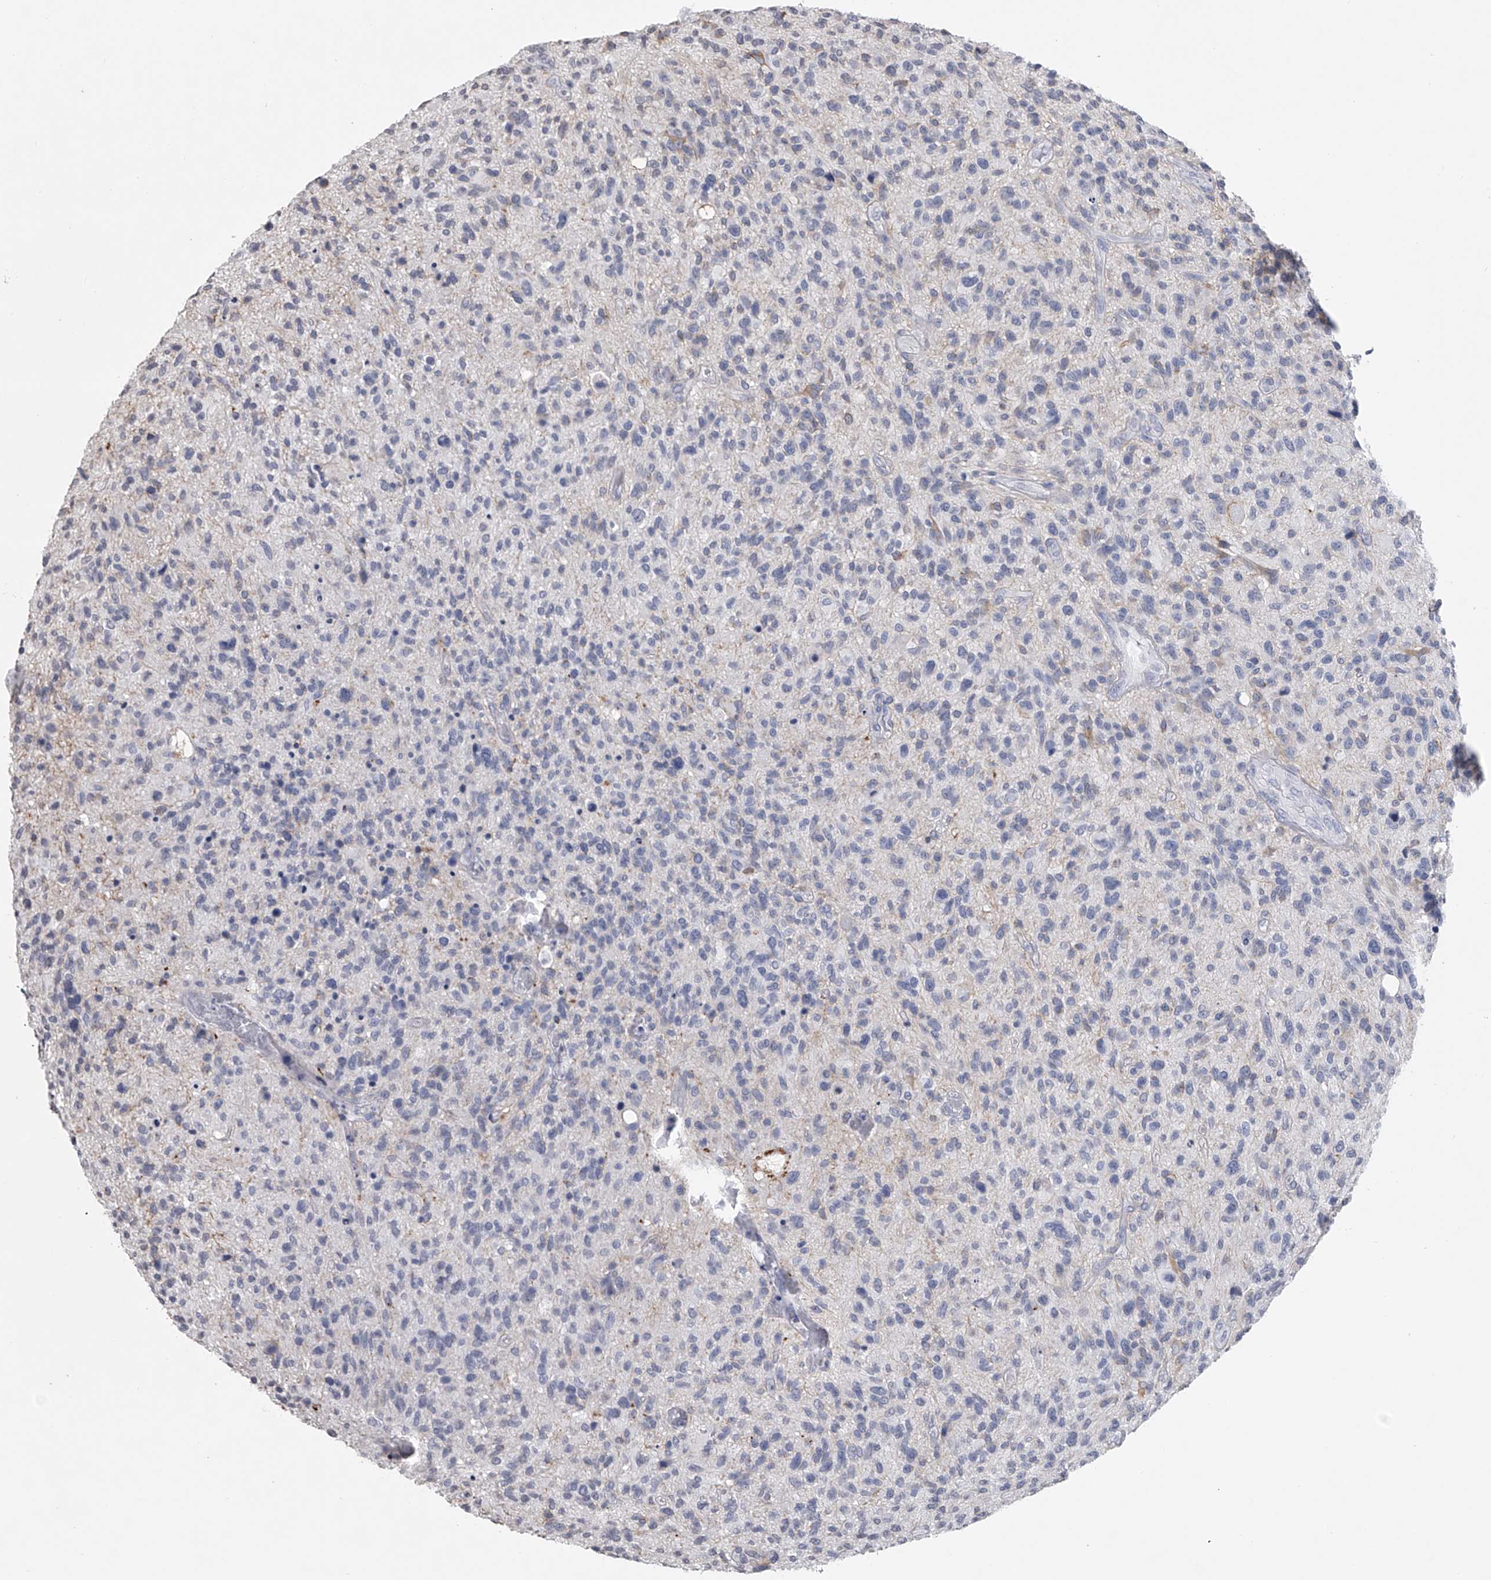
{"staining": {"intensity": "negative", "quantity": "none", "location": "none"}, "tissue": "glioma", "cell_type": "Tumor cells", "image_type": "cancer", "snomed": [{"axis": "morphology", "description": "Glioma, malignant, High grade"}, {"axis": "topography", "description": "Brain"}], "caption": "The micrograph shows no significant positivity in tumor cells of glioma.", "gene": "TASP1", "patient": {"sex": "male", "age": 47}}